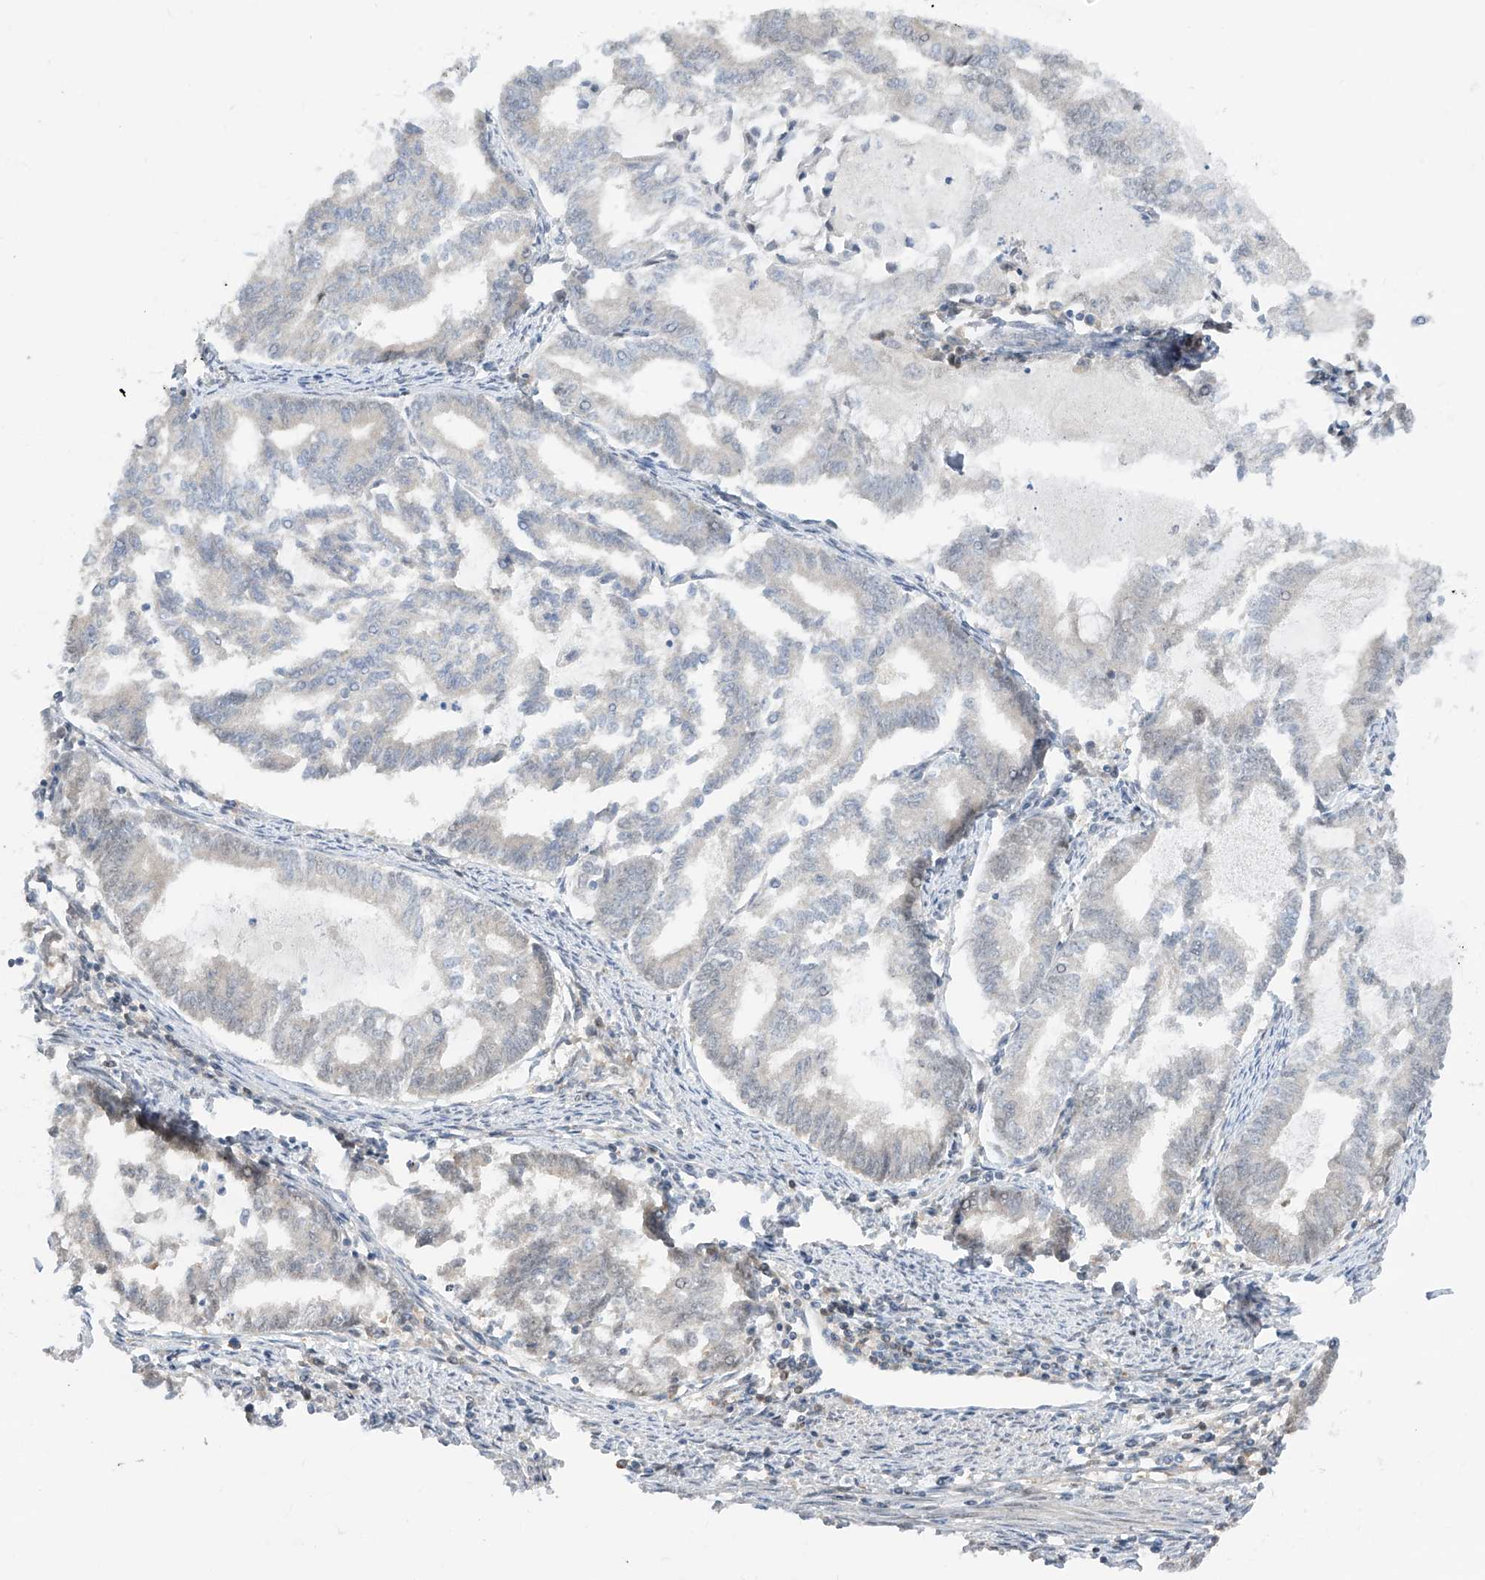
{"staining": {"intensity": "negative", "quantity": "none", "location": "none"}, "tissue": "endometrial cancer", "cell_type": "Tumor cells", "image_type": "cancer", "snomed": [{"axis": "morphology", "description": "Adenocarcinoma, NOS"}, {"axis": "topography", "description": "Endometrium"}], "caption": "A high-resolution micrograph shows immunohistochemistry staining of endometrial cancer (adenocarcinoma), which shows no significant expression in tumor cells.", "gene": "TTC38", "patient": {"sex": "female", "age": 79}}